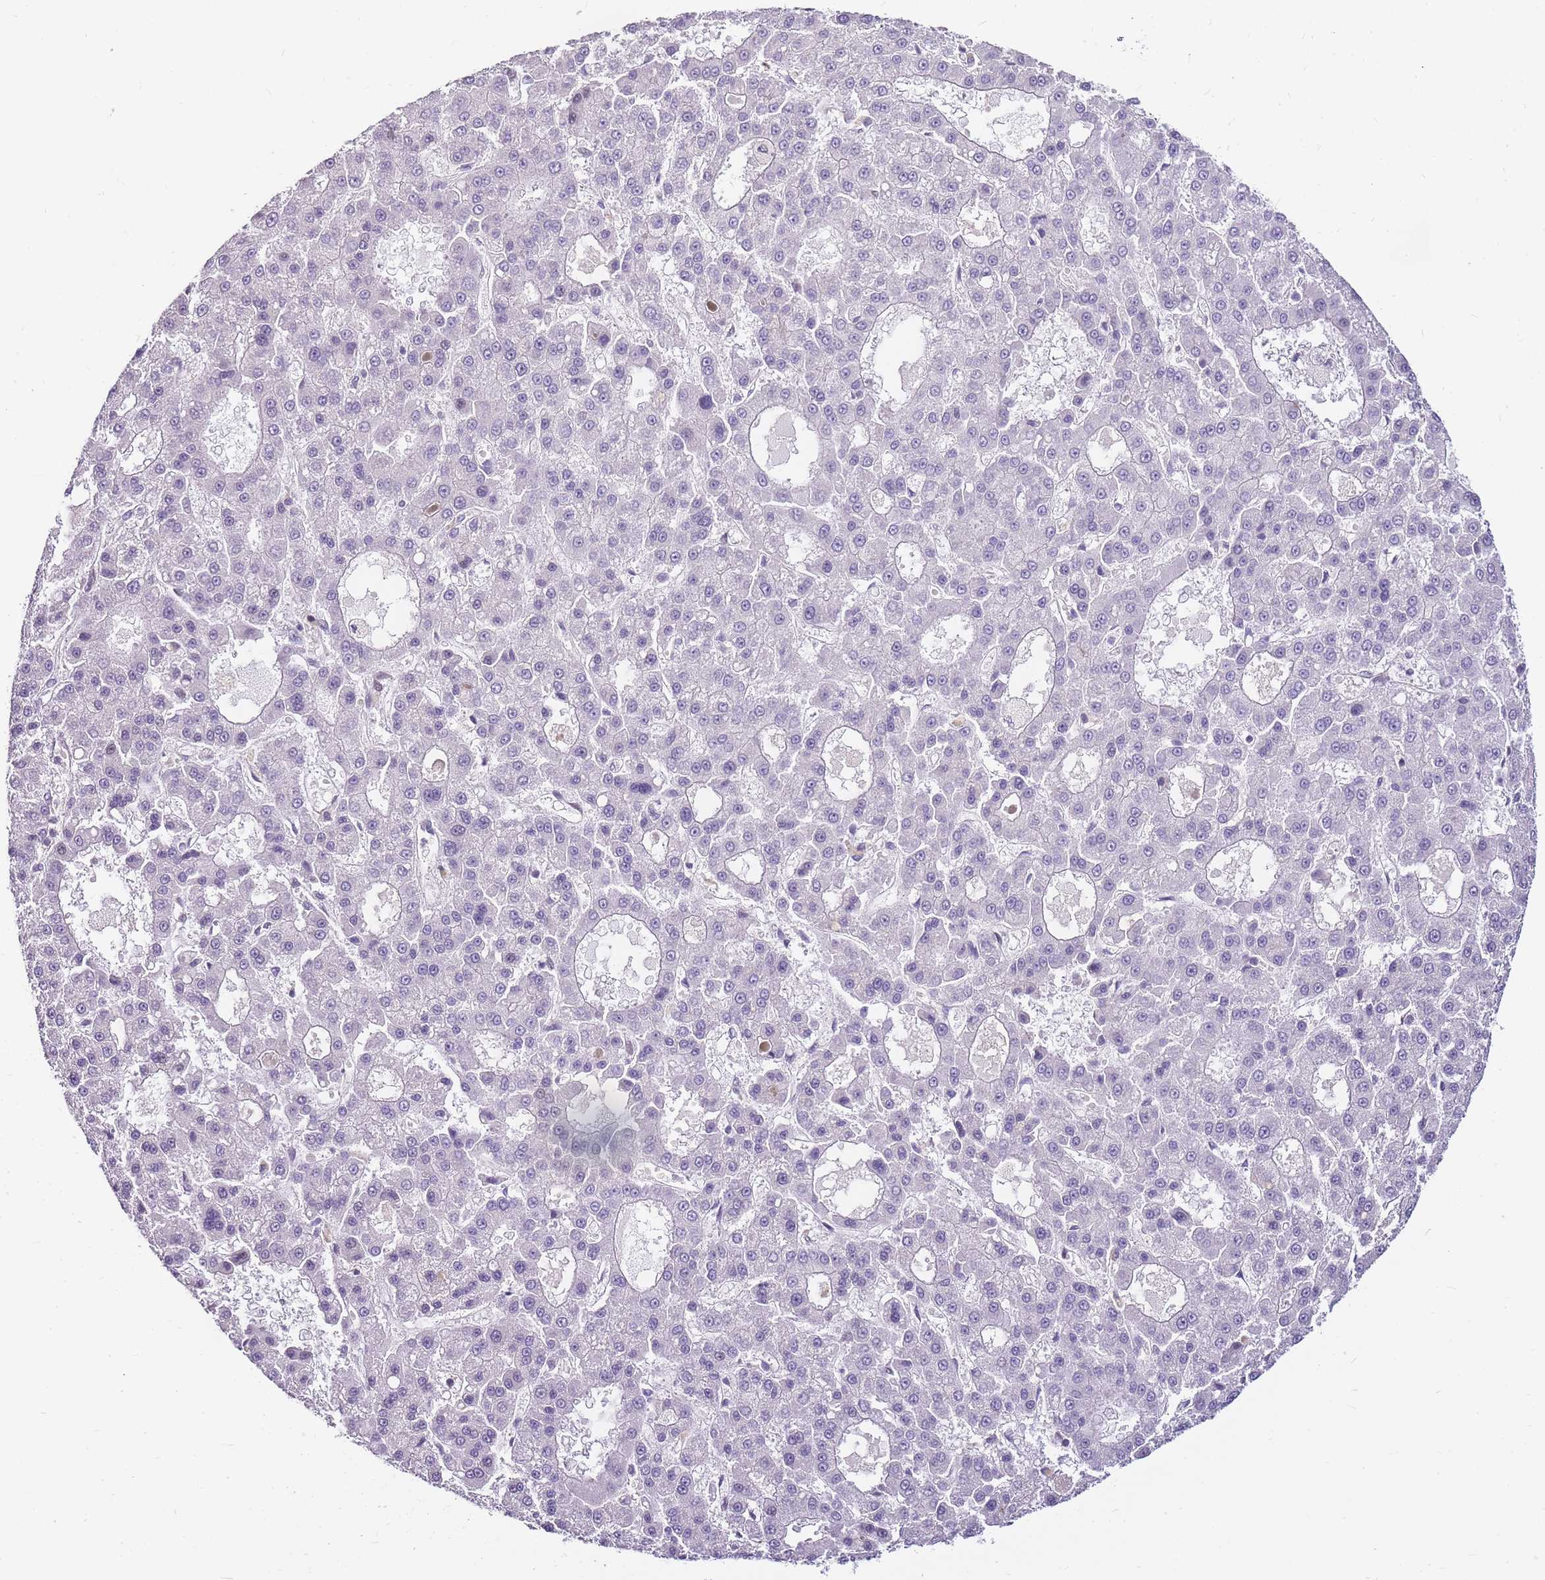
{"staining": {"intensity": "negative", "quantity": "none", "location": "none"}, "tissue": "liver cancer", "cell_type": "Tumor cells", "image_type": "cancer", "snomed": [{"axis": "morphology", "description": "Carcinoma, Hepatocellular, NOS"}, {"axis": "topography", "description": "Liver"}], "caption": "Liver cancer was stained to show a protein in brown. There is no significant positivity in tumor cells.", "gene": "CLBA1", "patient": {"sex": "male", "age": 70}}